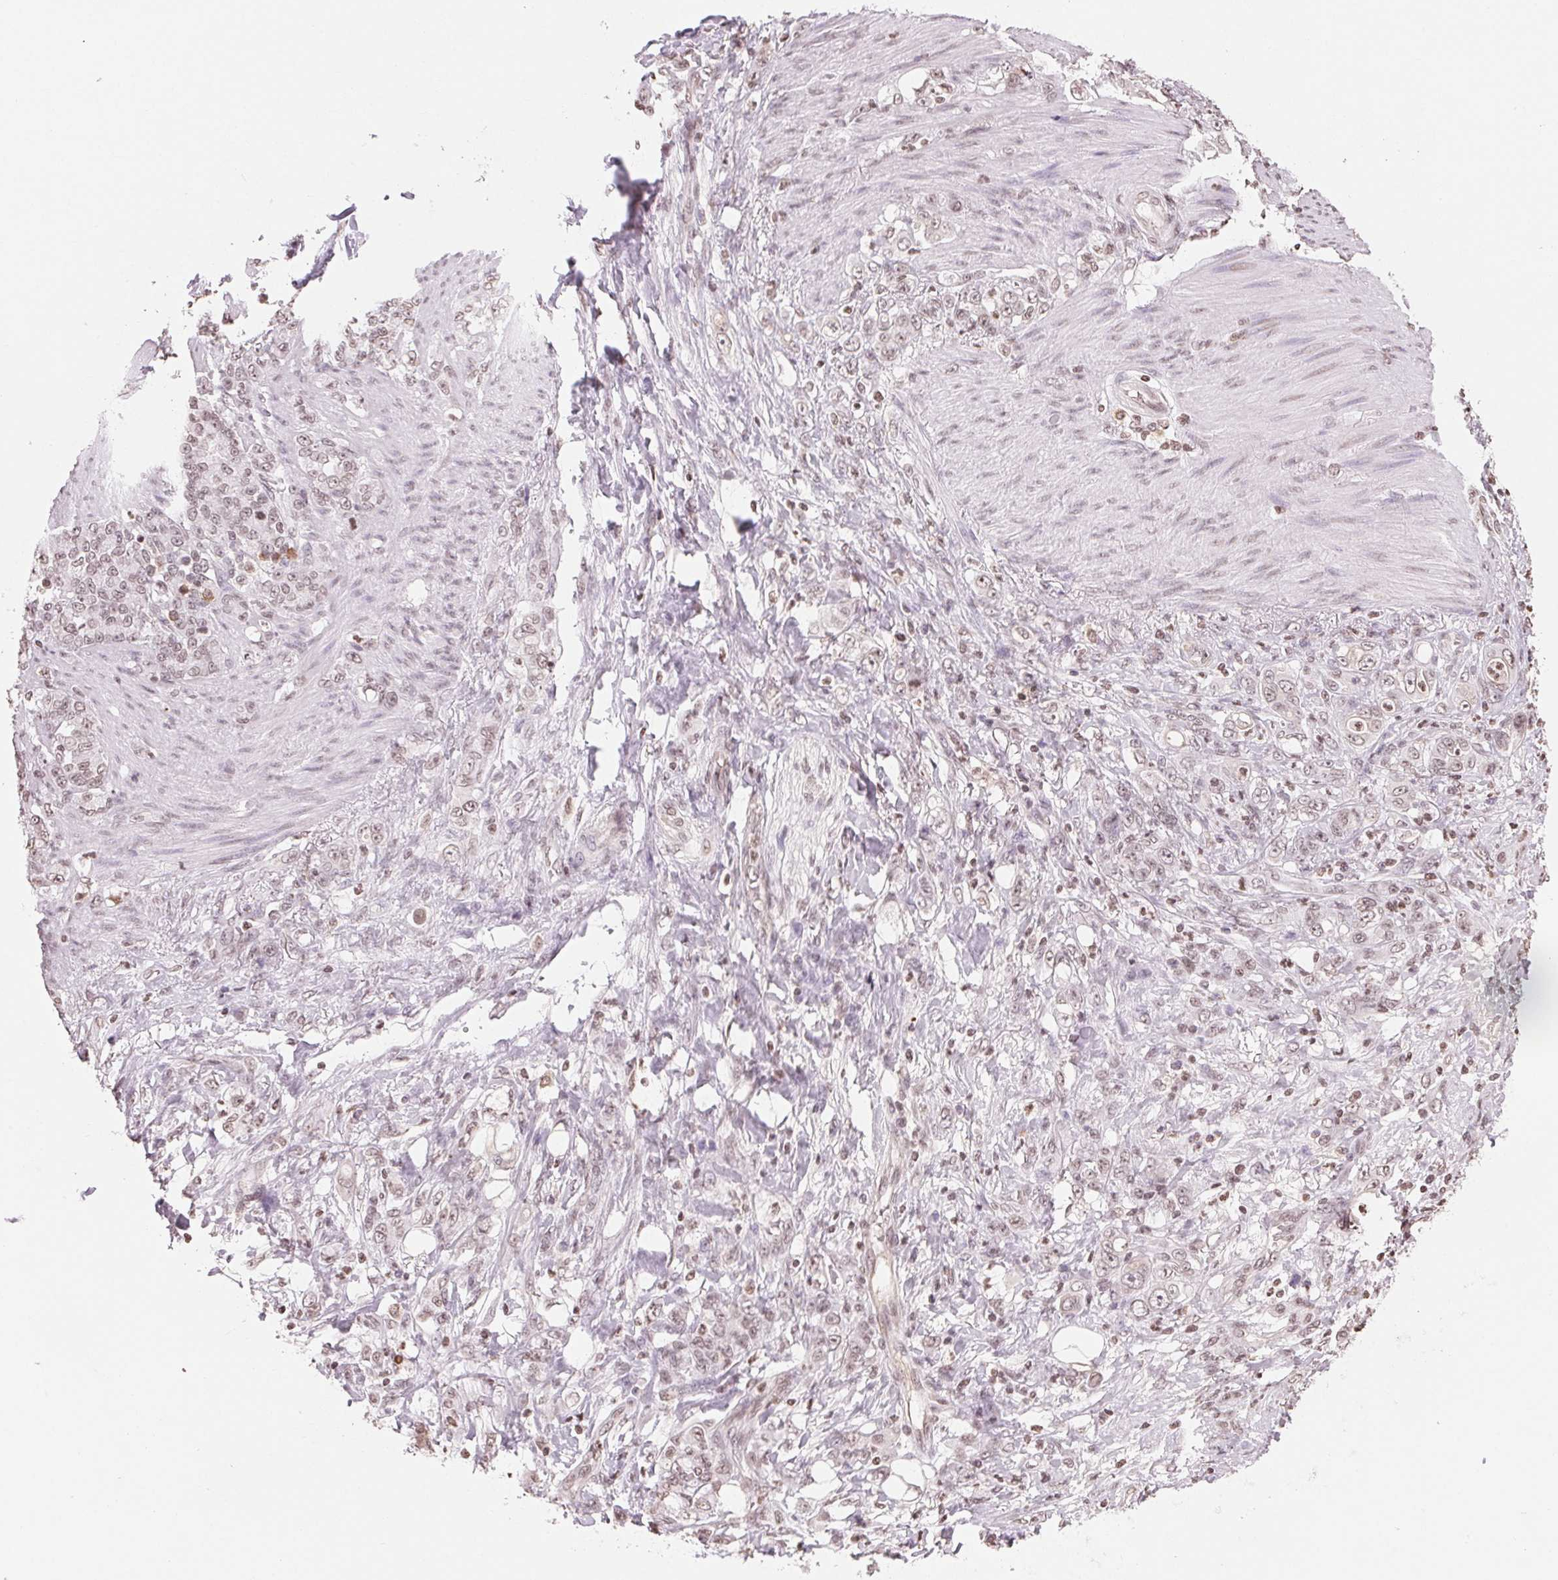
{"staining": {"intensity": "weak", "quantity": "<25%", "location": "nuclear"}, "tissue": "stomach cancer", "cell_type": "Tumor cells", "image_type": "cancer", "snomed": [{"axis": "morphology", "description": "Adenocarcinoma, NOS"}, {"axis": "topography", "description": "Stomach"}], "caption": "High magnification brightfield microscopy of stomach cancer (adenocarcinoma) stained with DAB (brown) and counterstained with hematoxylin (blue): tumor cells show no significant positivity.", "gene": "TBP", "patient": {"sex": "female", "age": 79}}